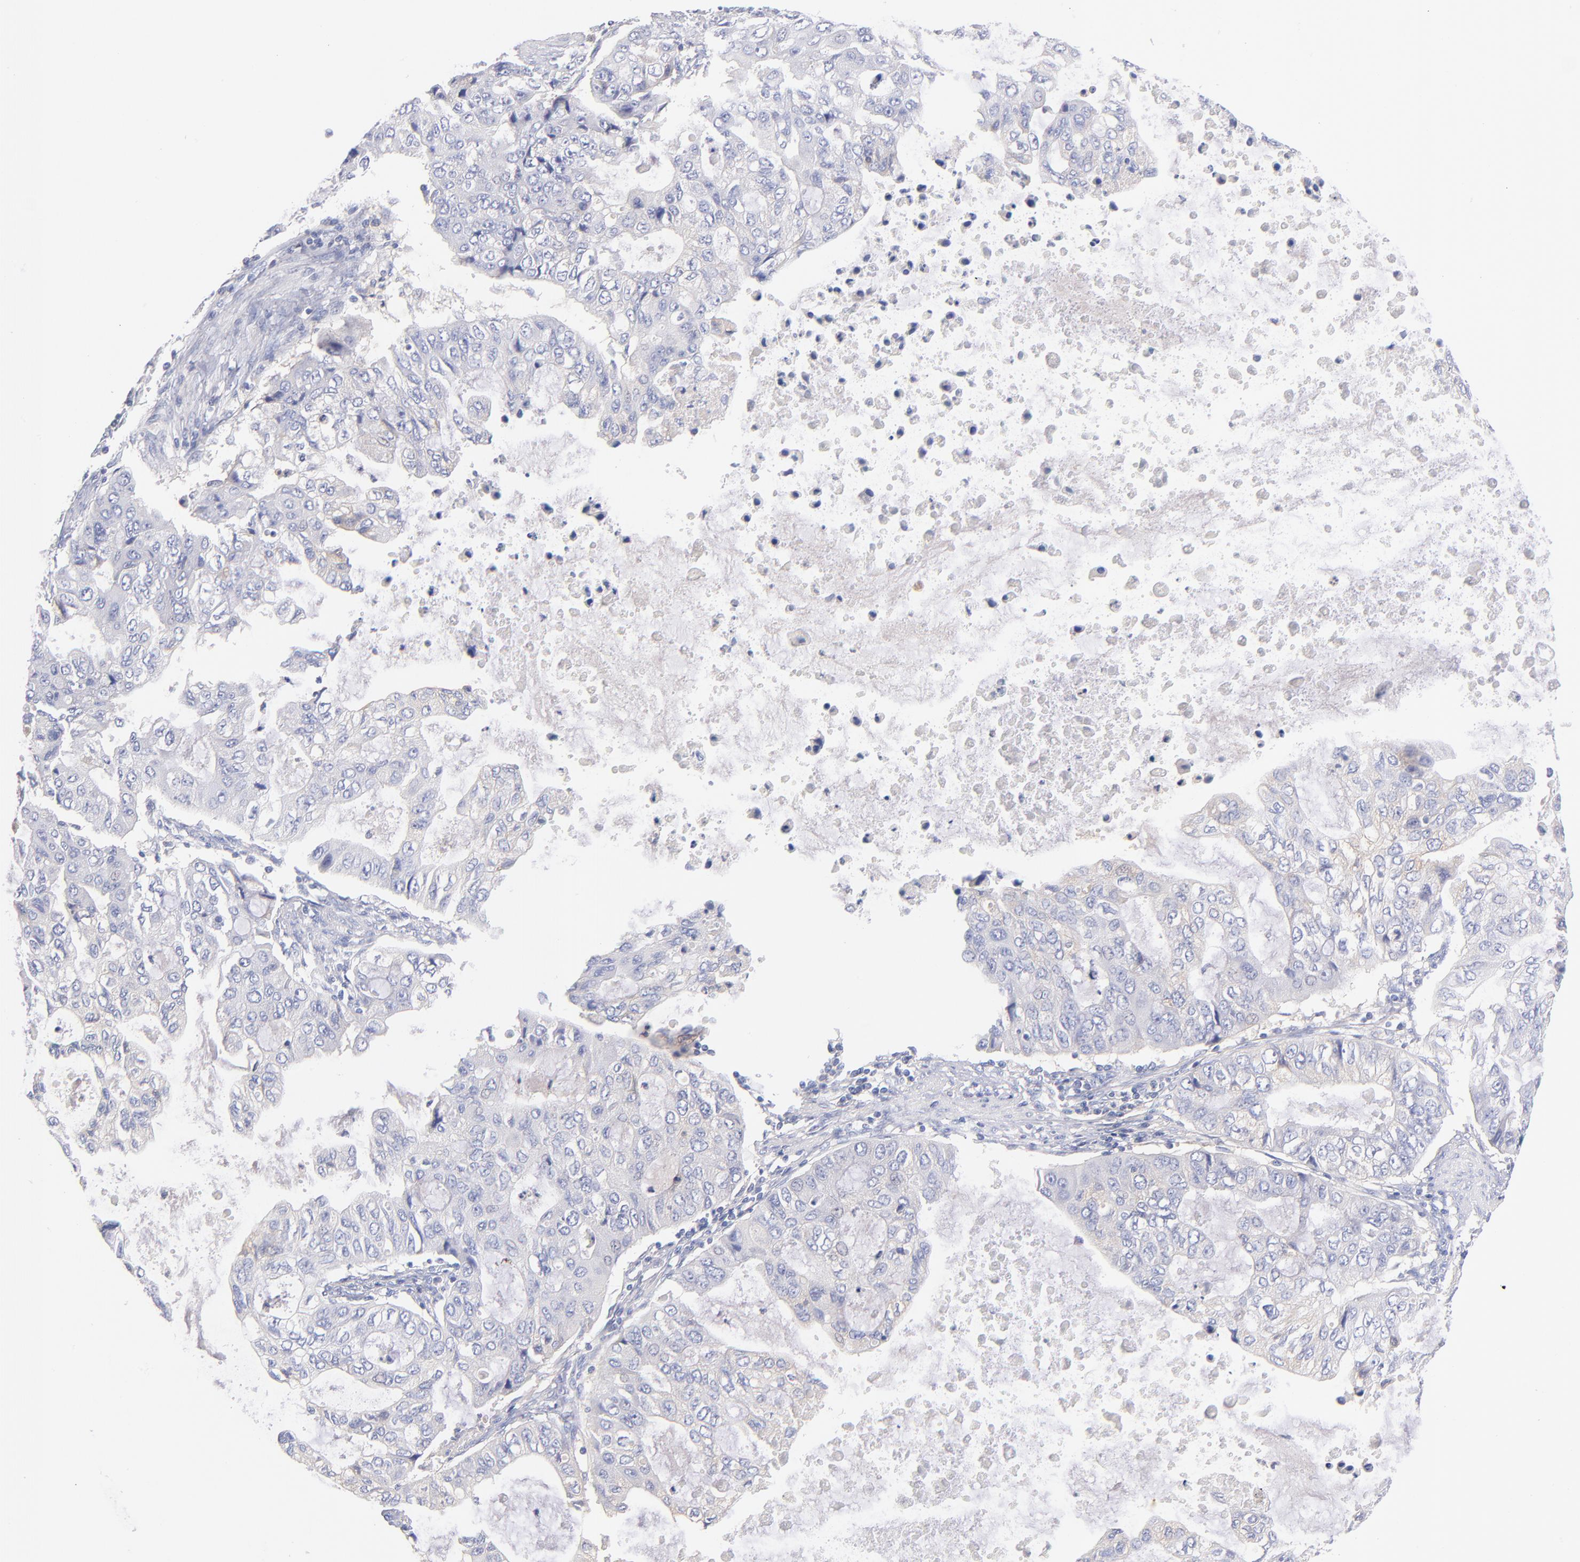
{"staining": {"intensity": "weak", "quantity": "<25%", "location": "cytoplasmic/membranous"}, "tissue": "stomach cancer", "cell_type": "Tumor cells", "image_type": "cancer", "snomed": [{"axis": "morphology", "description": "Adenocarcinoma, NOS"}, {"axis": "topography", "description": "Stomach, upper"}], "caption": "An IHC image of adenocarcinoma (stomach) is shown. There is no staining in tumor cells of adenocarcinoma (stomach).", "gene": "HP", "patient": {"sex": "female", "age": 52}}